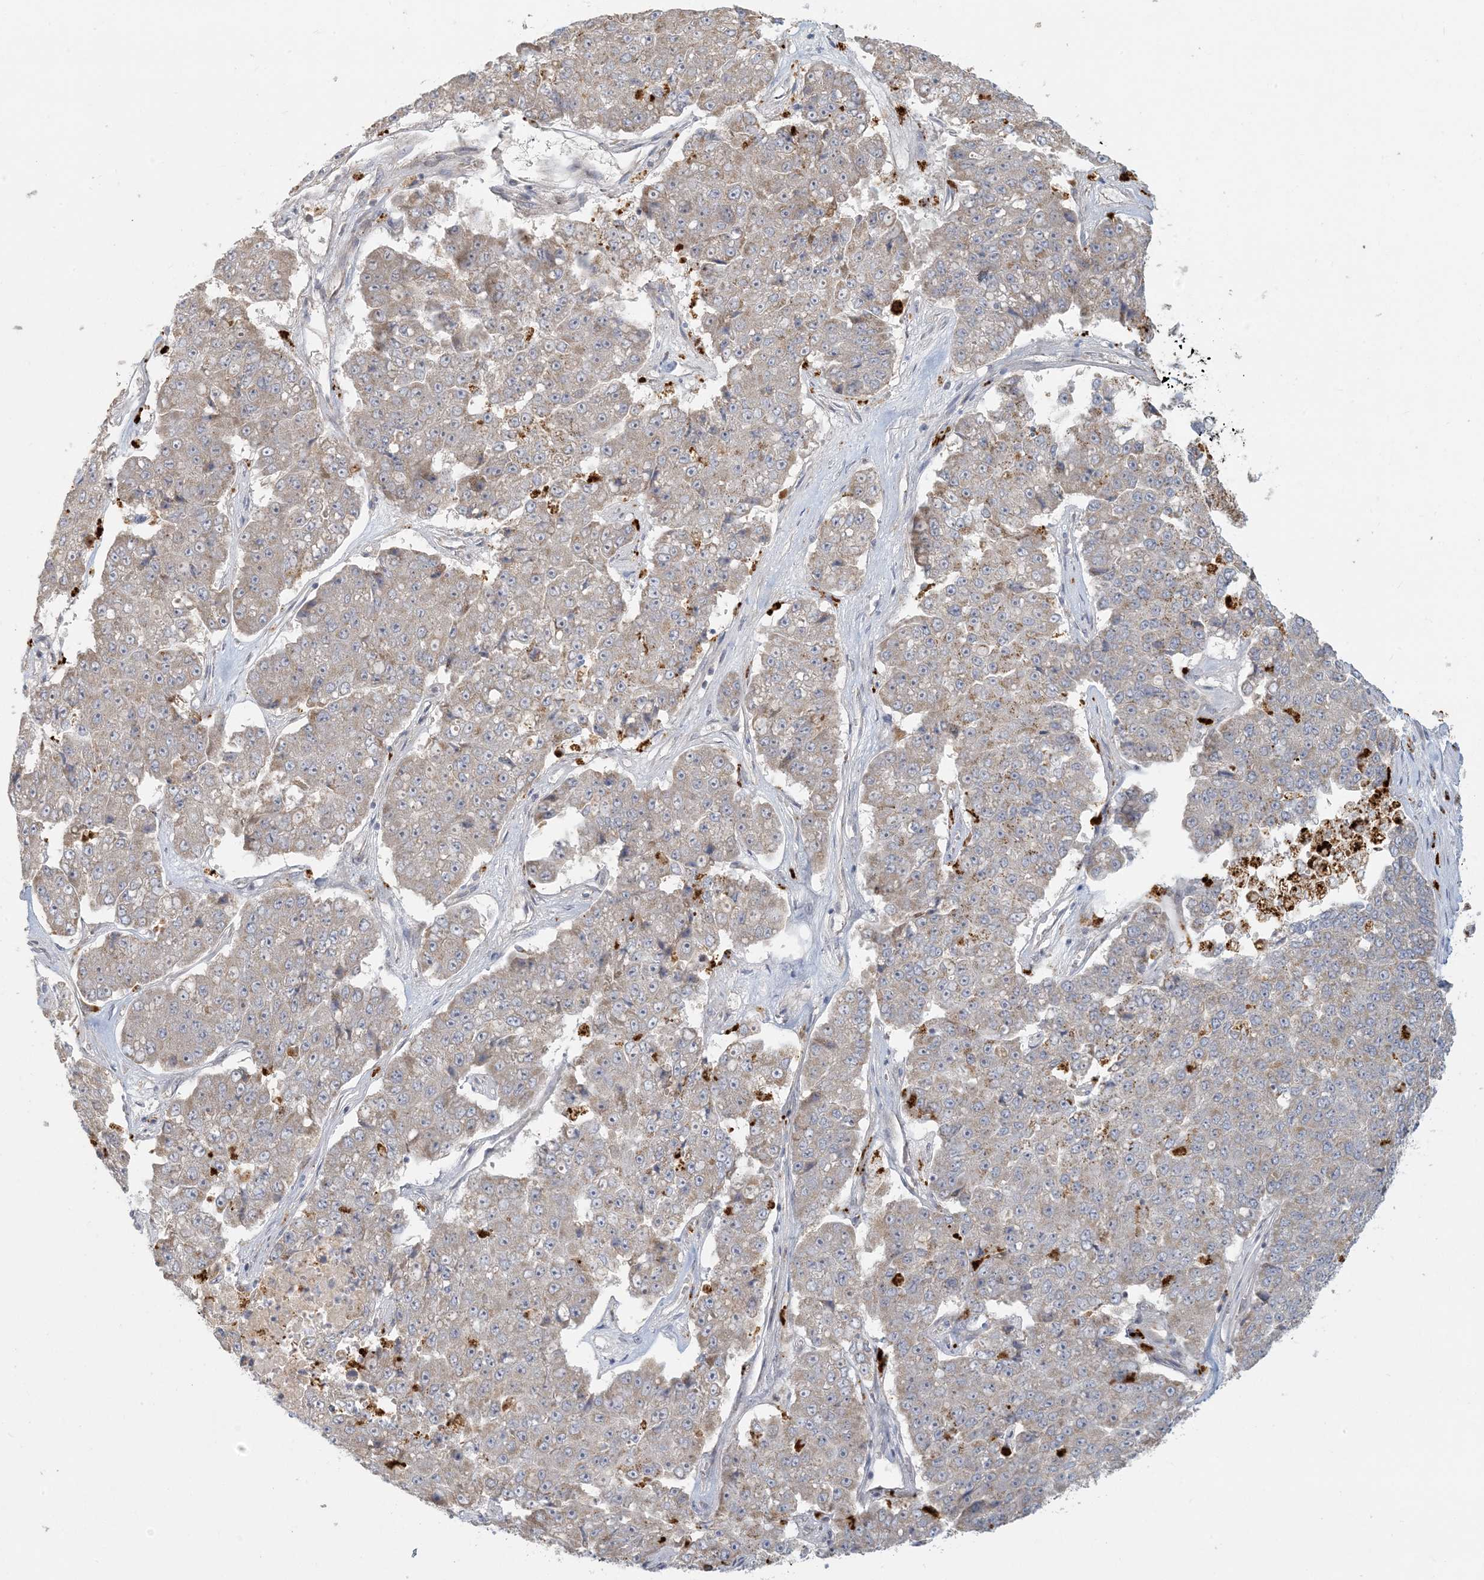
{"staining": {"intensity": "weak", "quantity": "<25%", "location": "cytoplasmic/membranous"}, "tissue": "pancreatic cancer", "cell_type": "Tumor cells", "image_type": "cancer", "snomed": [{"axis": "morphology", "description": "Adenocarcinoma, NOS"}, {"axis": "topography", "description": "Pancreas"}], "caption": "Tumor cells are negative for brown protein staining in pancreatic cancer (adenocarcinoma).", "gene": "MCAT", "patient": {"sex": "male", "age": 50}}